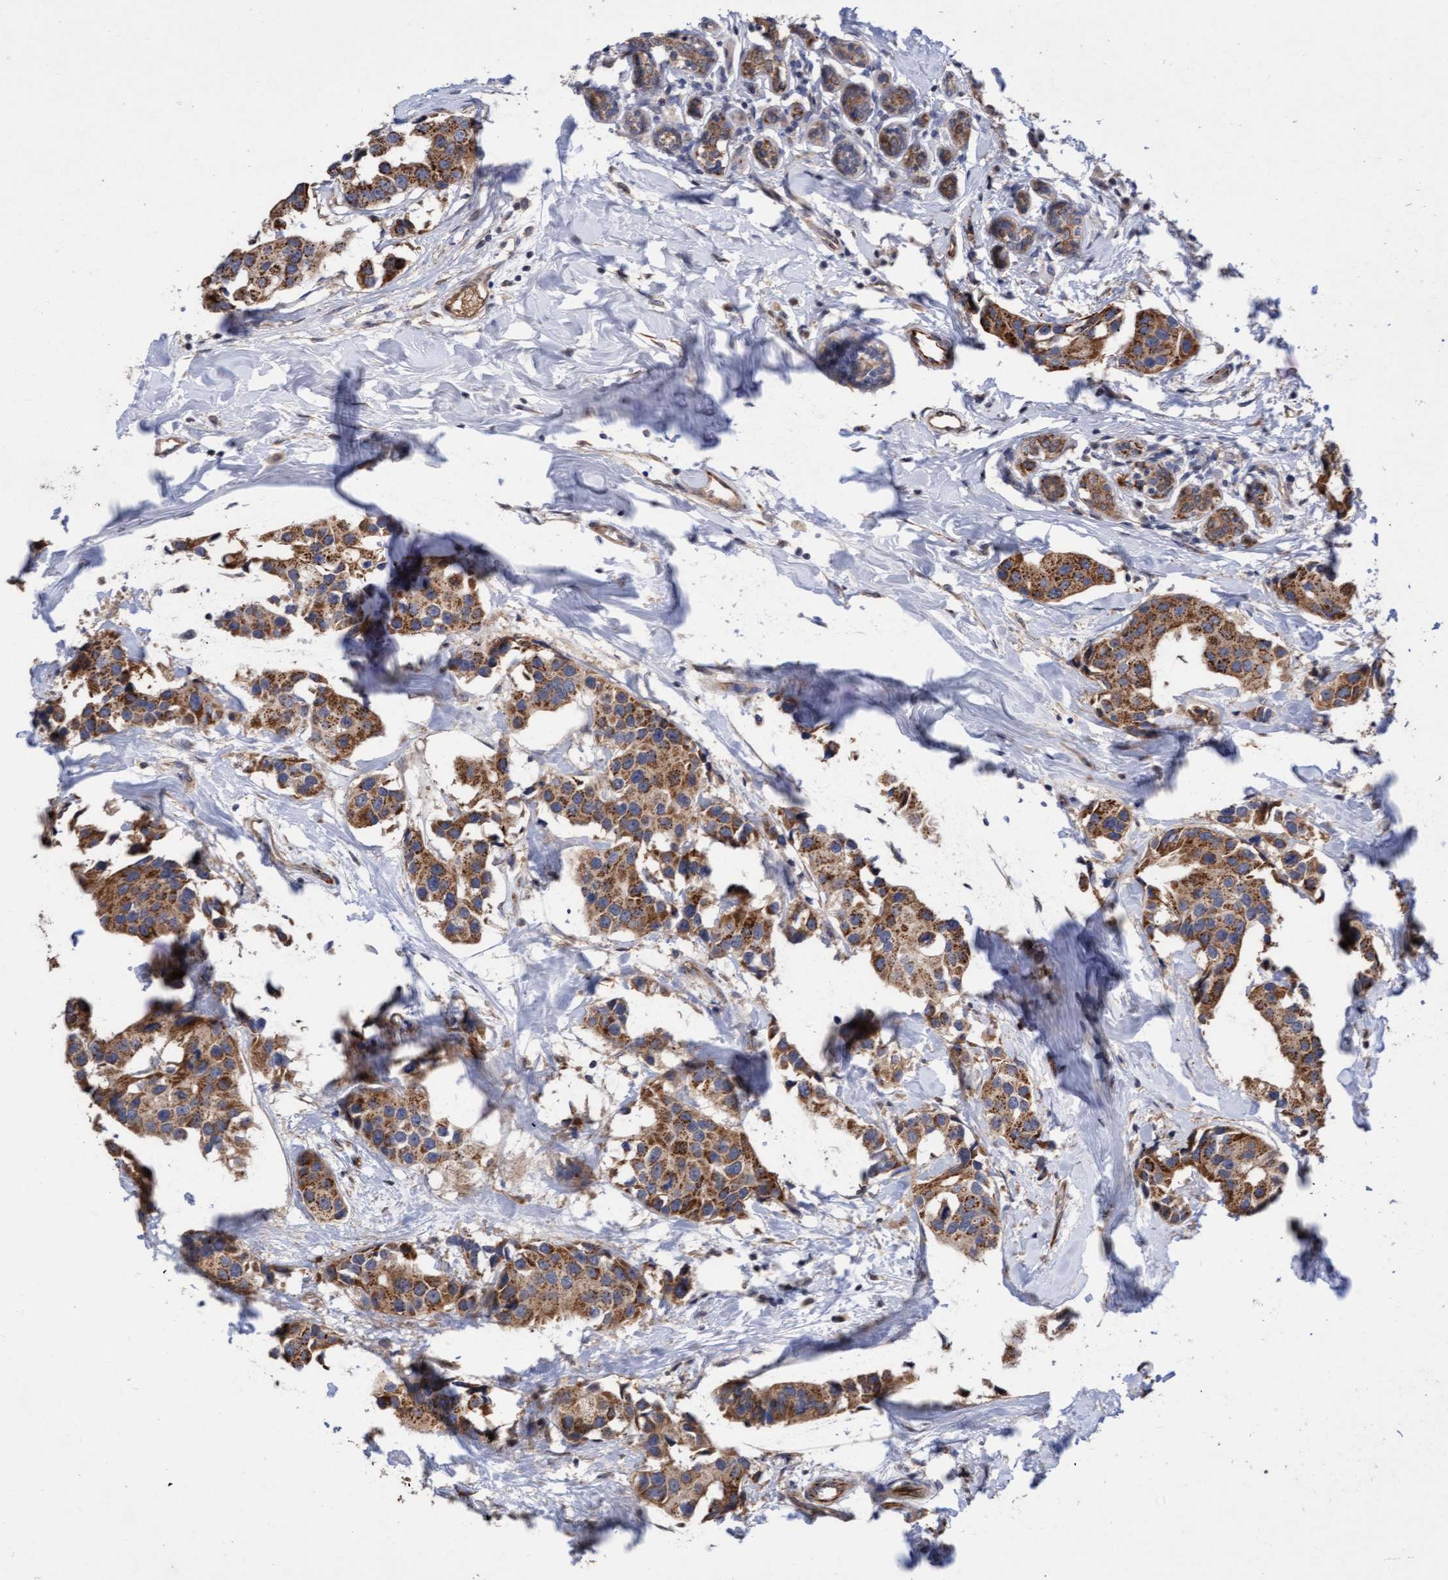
{"staining": {"intensity": "moderate", "quantity": ">75%", "location": "cytoplasmic/membranous"}, "tissue": "breast cancer", "cell_type": "Tumor cells", "image_type": "cancer", "snomed": [{"axis": "morphology", "description": "Normal tissue, NOS"}, {"axis": "morphology", "description": "Duct carcinoma"}, {"axis": "topography", "description": "Breast"}], "caption": "Tumor cells demonstrate moderate cytoplasmic/membranous staining in approximately >75% of cells in breast intraductal carcinoma.", "gene": "ITFG1", "patient": {"sex": "female", "age": 39}}